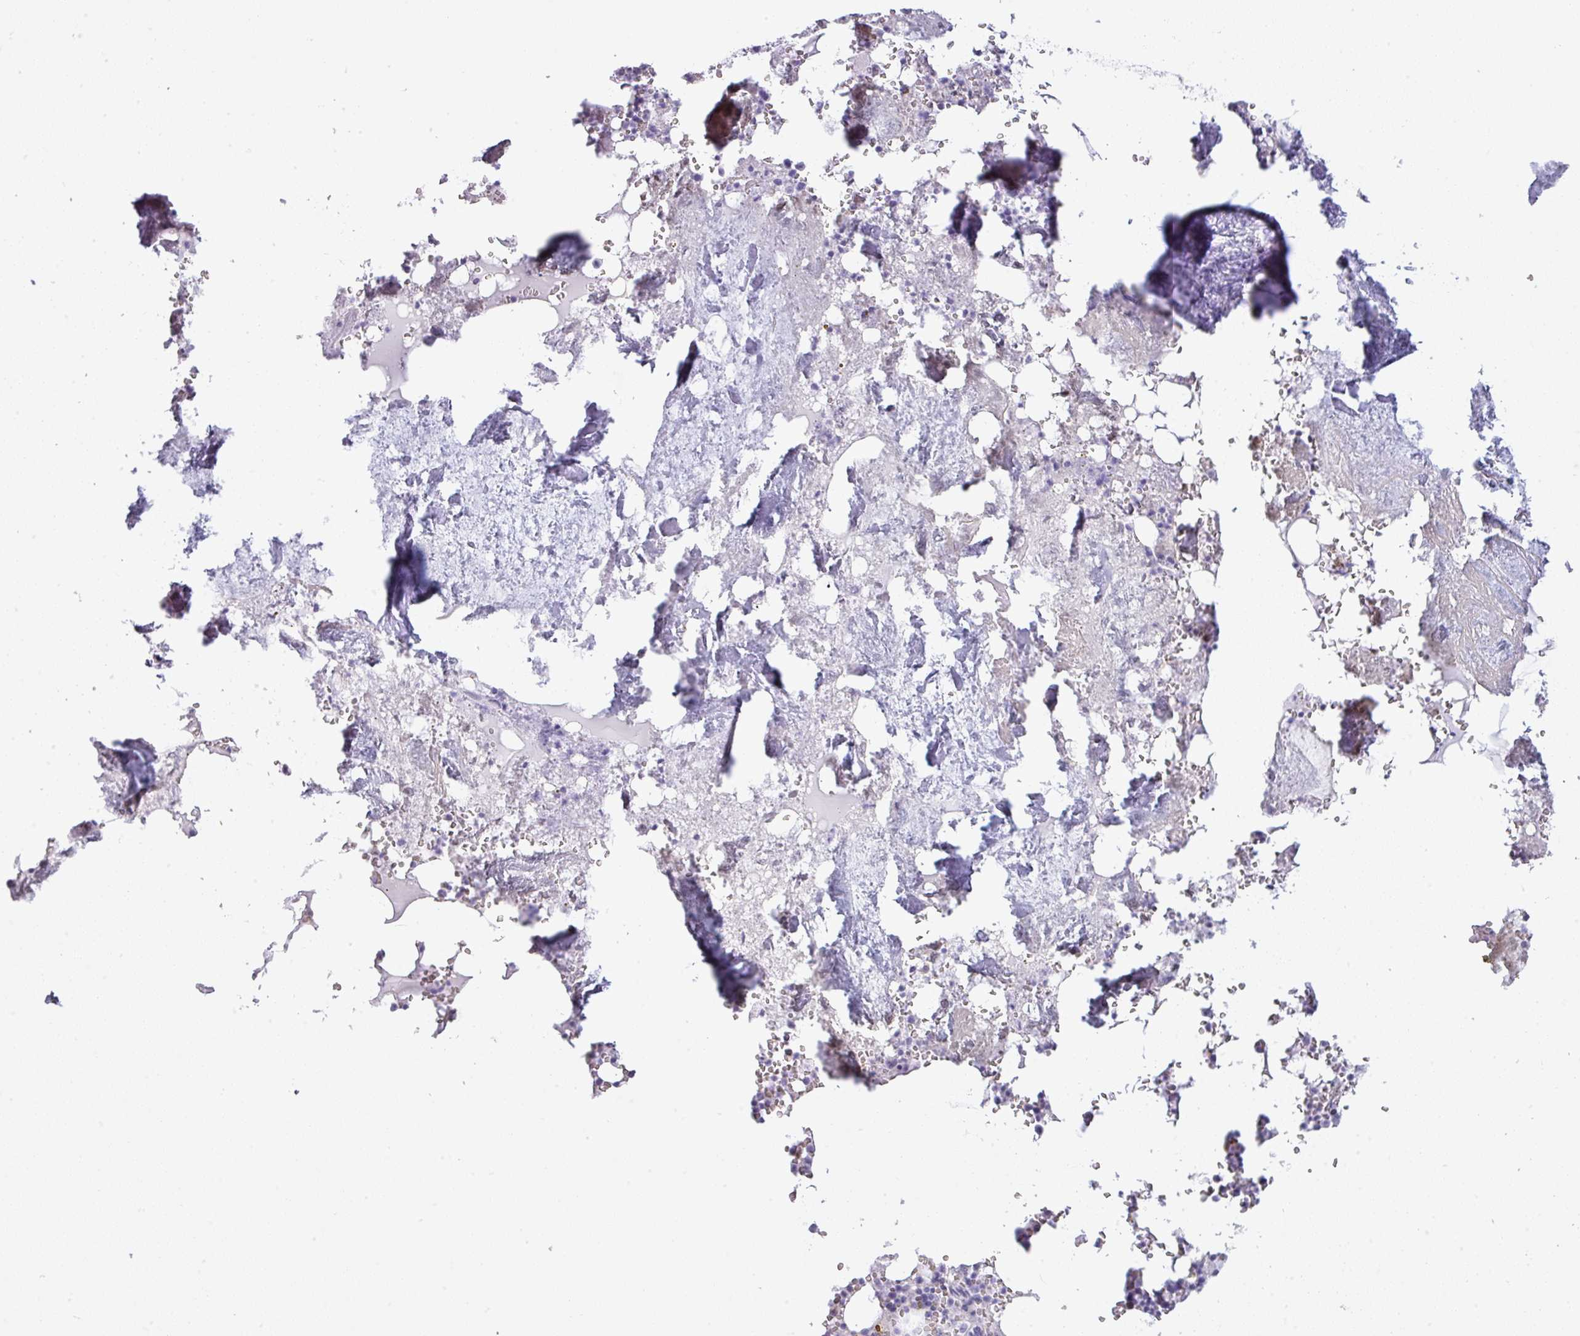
{"staining": {"intensity": "negative", "quantity": "none", "location": "none"}, "tissue": "bone marrow", "cell_type": "Hematopoietic cells", "image_type": "normal", "snomed": [{"axis": "morphology", "description": "Normal tissue, NOS"}, {"axis": "topography", "description": "Bone marrow"}], "caption": "IHC micrograph of benign bone marrow stained for a protein (brown), which shows no positivity in hematopoietic cells. (Immunohistochemistry, brightfield microscopy, high magnification).", "gene": "PGA3", "patient": {"sex": "male", "age": 54}}